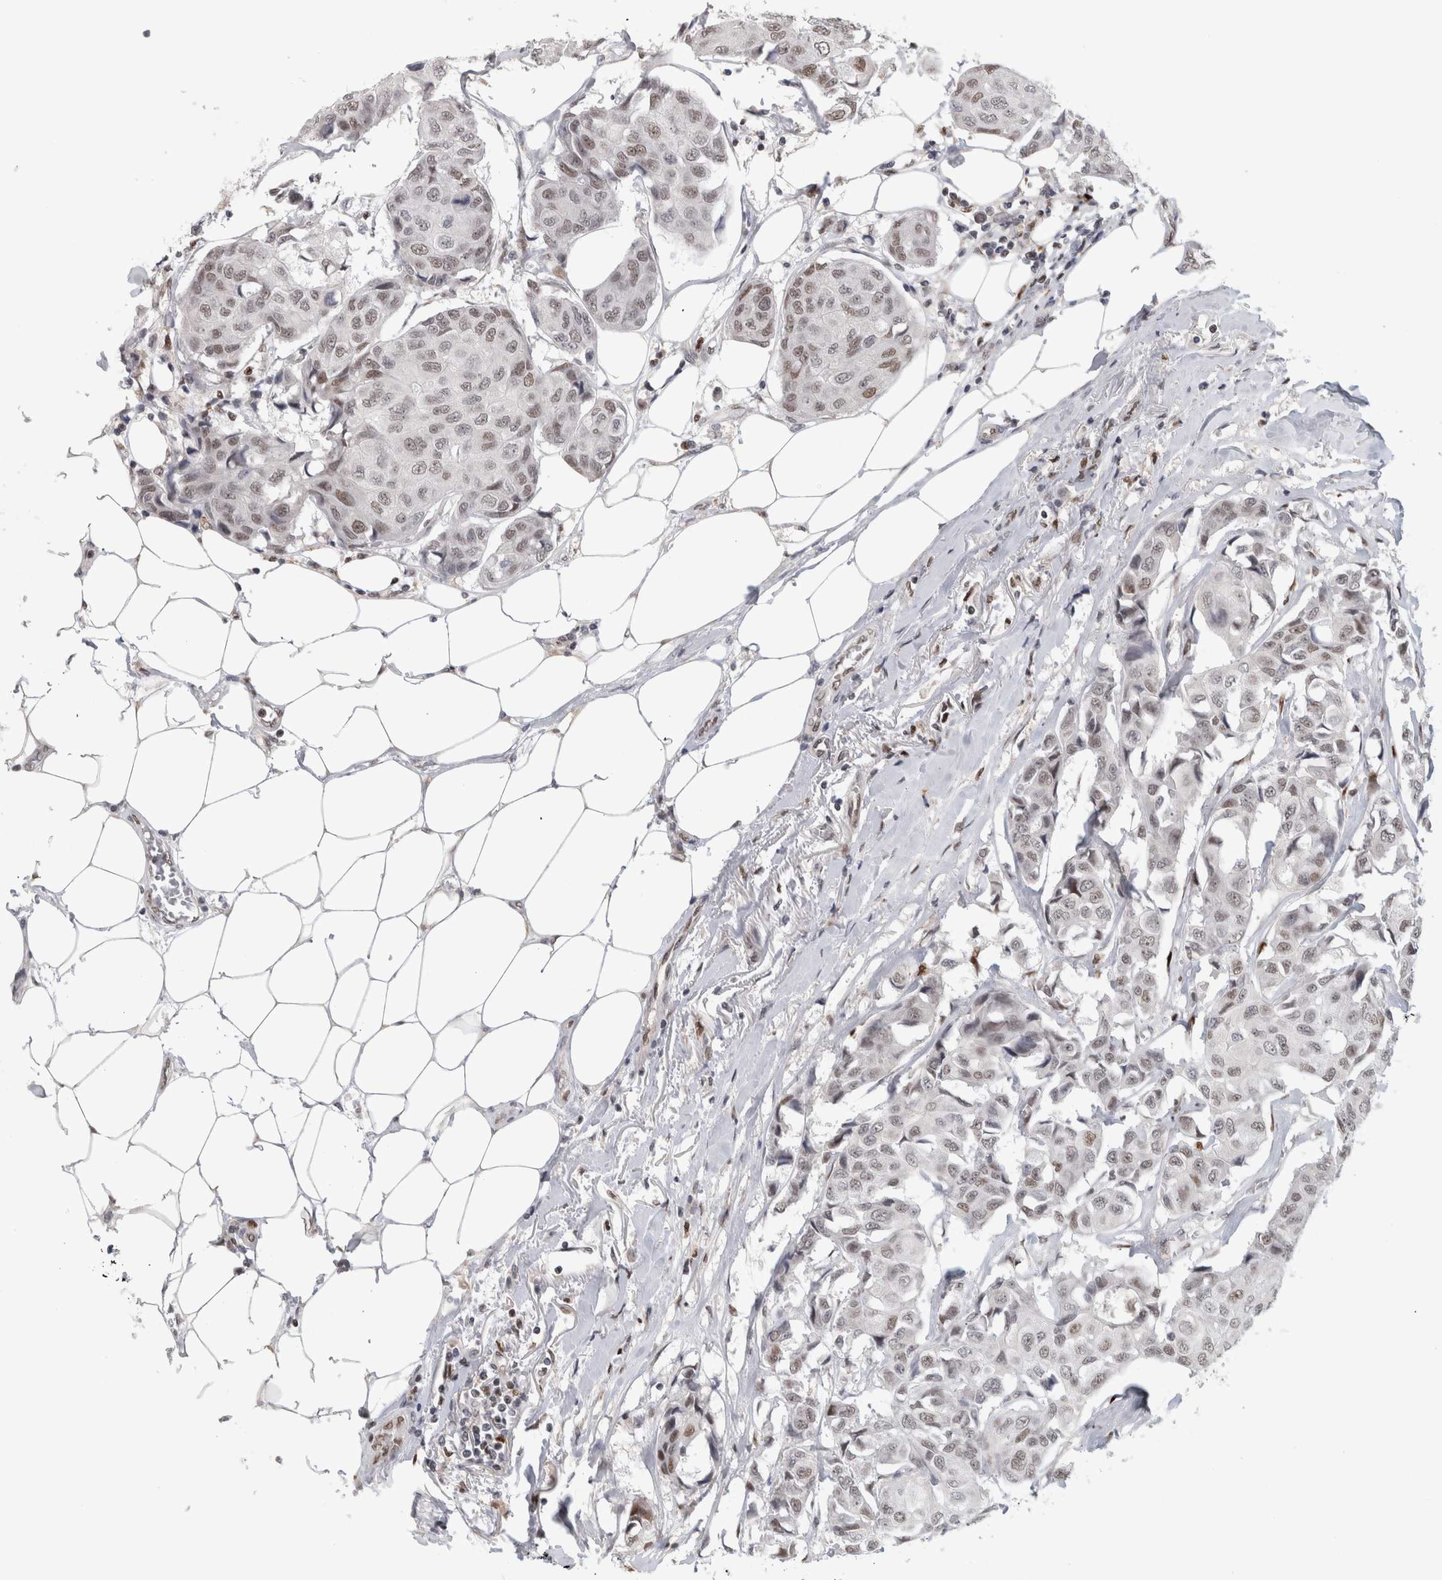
{"staining": {"intensity": "weak", "quantity": "25%-75%", "location": "nuclear"}, "tissue": "breast cancer", "cell_type": "Tumor cells", "image_type": "cancer", "snomed": [{"axis": "morphology", "description": "Duct carcinoma"}, {"axis": "topography", "description": "Breast"}], "caption": "A photomicrograph showing weak nuclear staining in about 25%-75% of tumor cells in invasive ductal carcinoma (breast), as visualized by brown immunohistochemical staining.", "gene": "SRARP", "patient": {"sex": "female", "age": 80}}